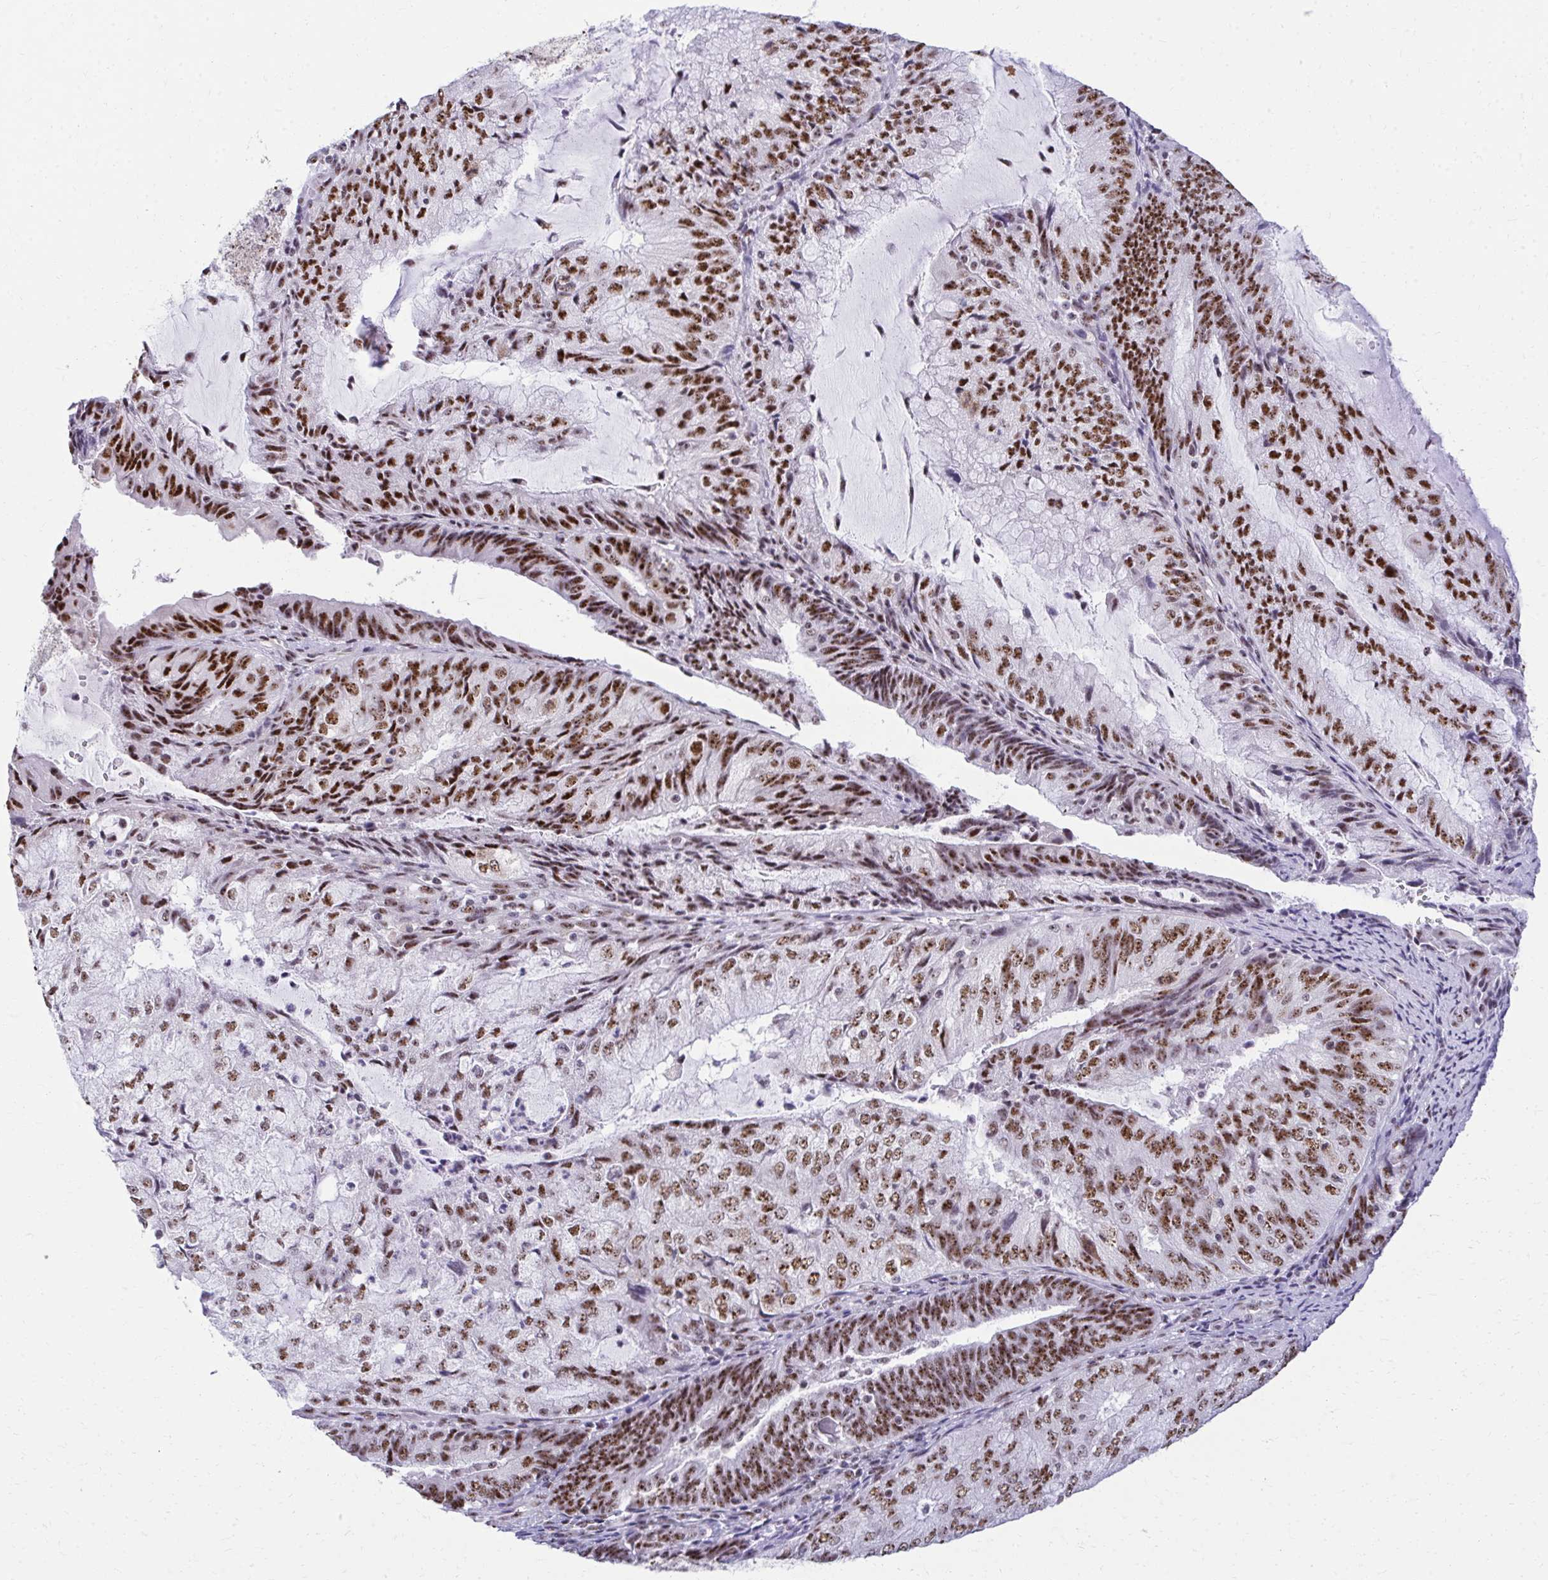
{"staining": {"intensity": "strong", "quantity": ">75%", "location": "nuclear"}, "tissue": "endometrial cancer", "cell_type": "Tumor cells", "image_type": "cancer", "snomed": [{"axis": "morphology", "description": "Adenocarcinoma, NOS"}, {"axis": "topography", "description": "Endometrium"}], "caption": "Protein expression analysis of endometrial adenocarcinoma demonstrates strong nuclear expression in approximately >75% of tumor cells.", "gene": "PELP1", "patient": {"sex": "female", "age": 81}}